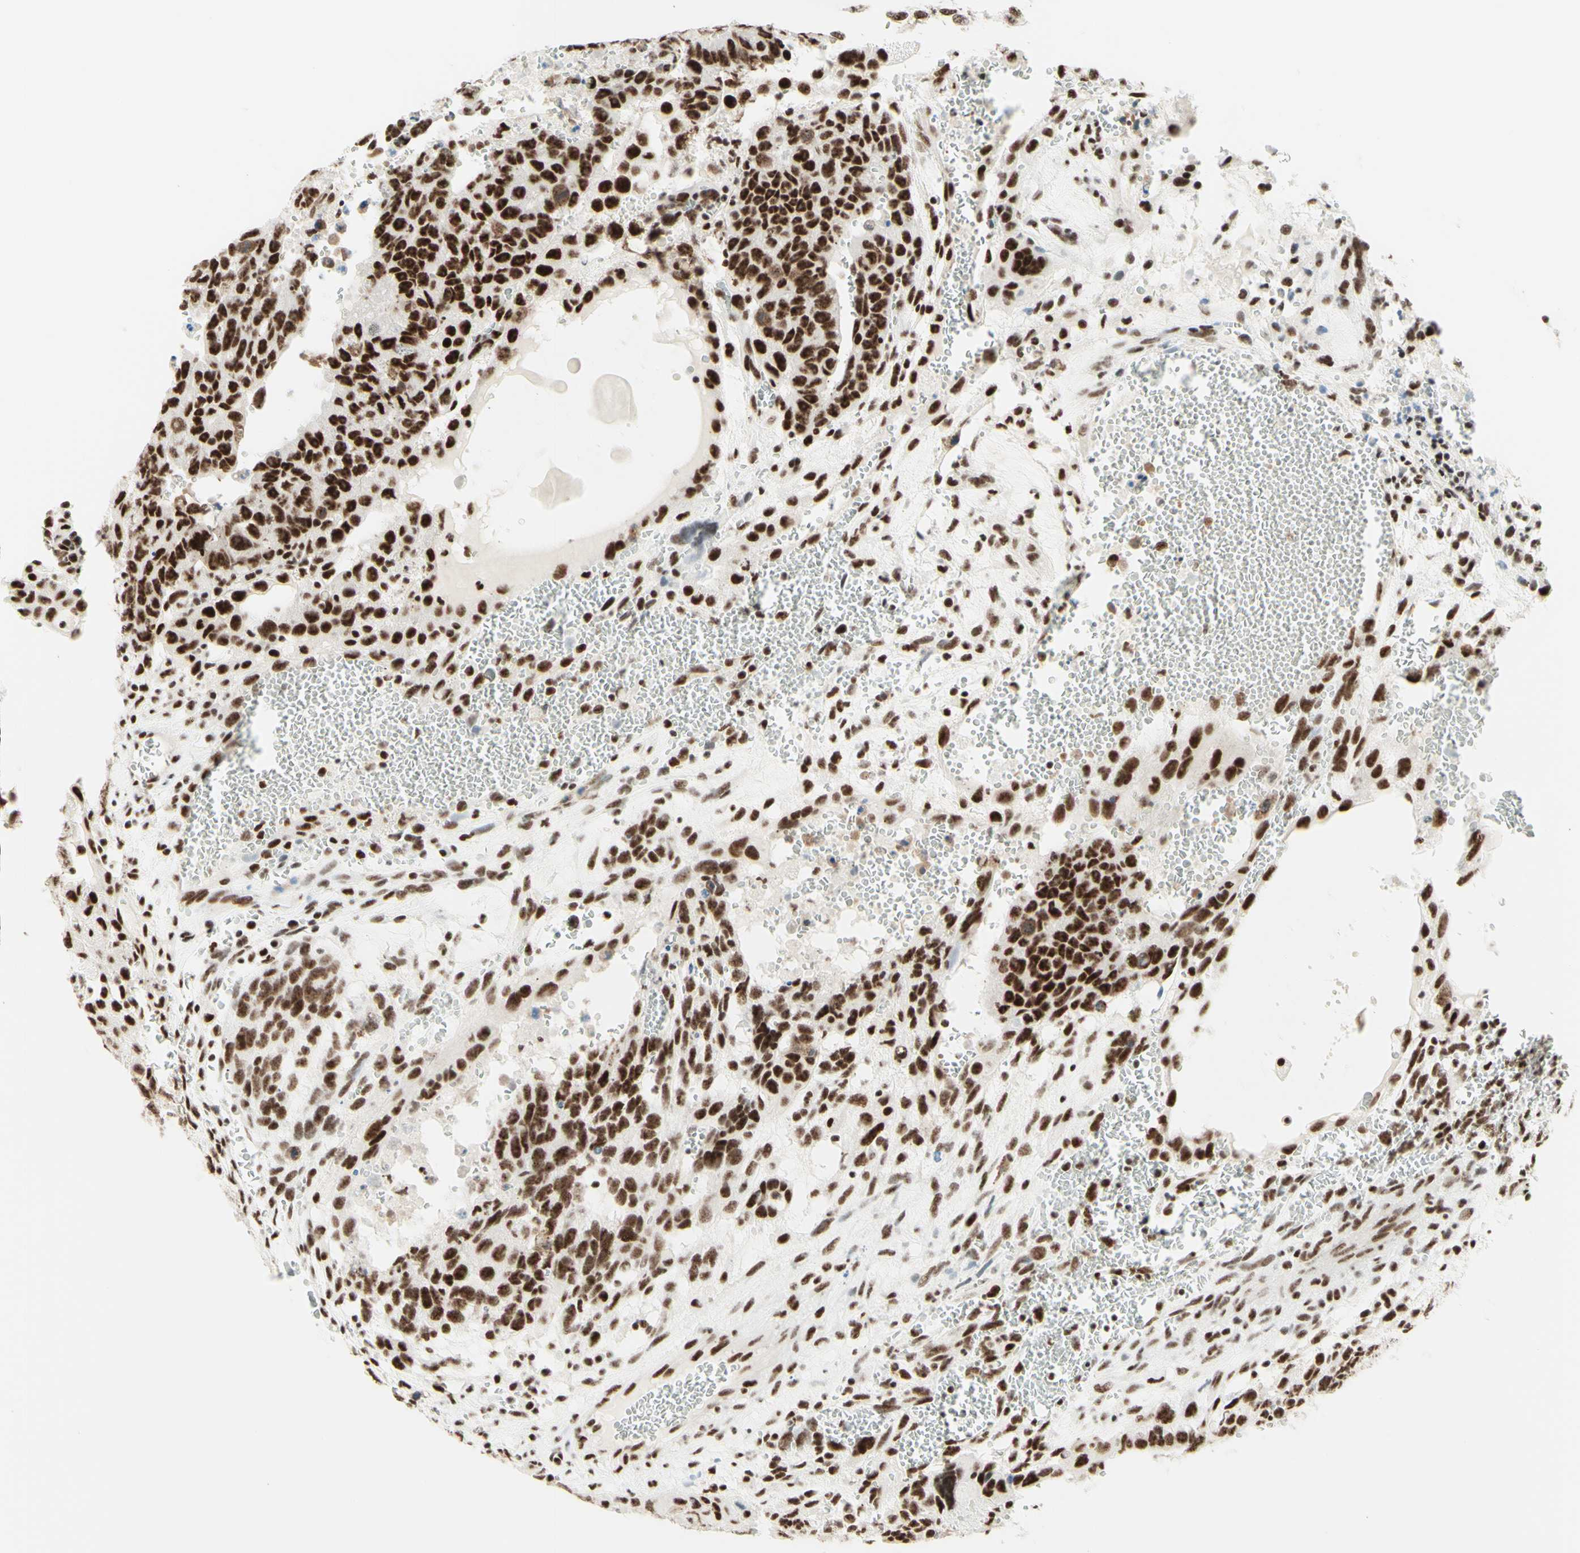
{"staining": {"intensity": "strong", "quantity": ">75%", "location": "nuclear"}, "tissue": "testis cancer", "cell_type": "Tumor cells", "image_type": "cancer", "snomed": [{"axis": "morphology", "description": "Seminoma, NOS"}, {"axis": "morphology", "description": "Carcinoma, Embryonal, NOS"}, {"axis": "topography", "description": "Testis"}], "caption": "Immunohistochemistry (DAB (3,3'-diaminobenzidine)) staining of human testis cancer shows strong nuclear protein expression in about >75% of tumor cells.", "gene": "WTAP", "patient": {"sex": "male", "age": 52}}